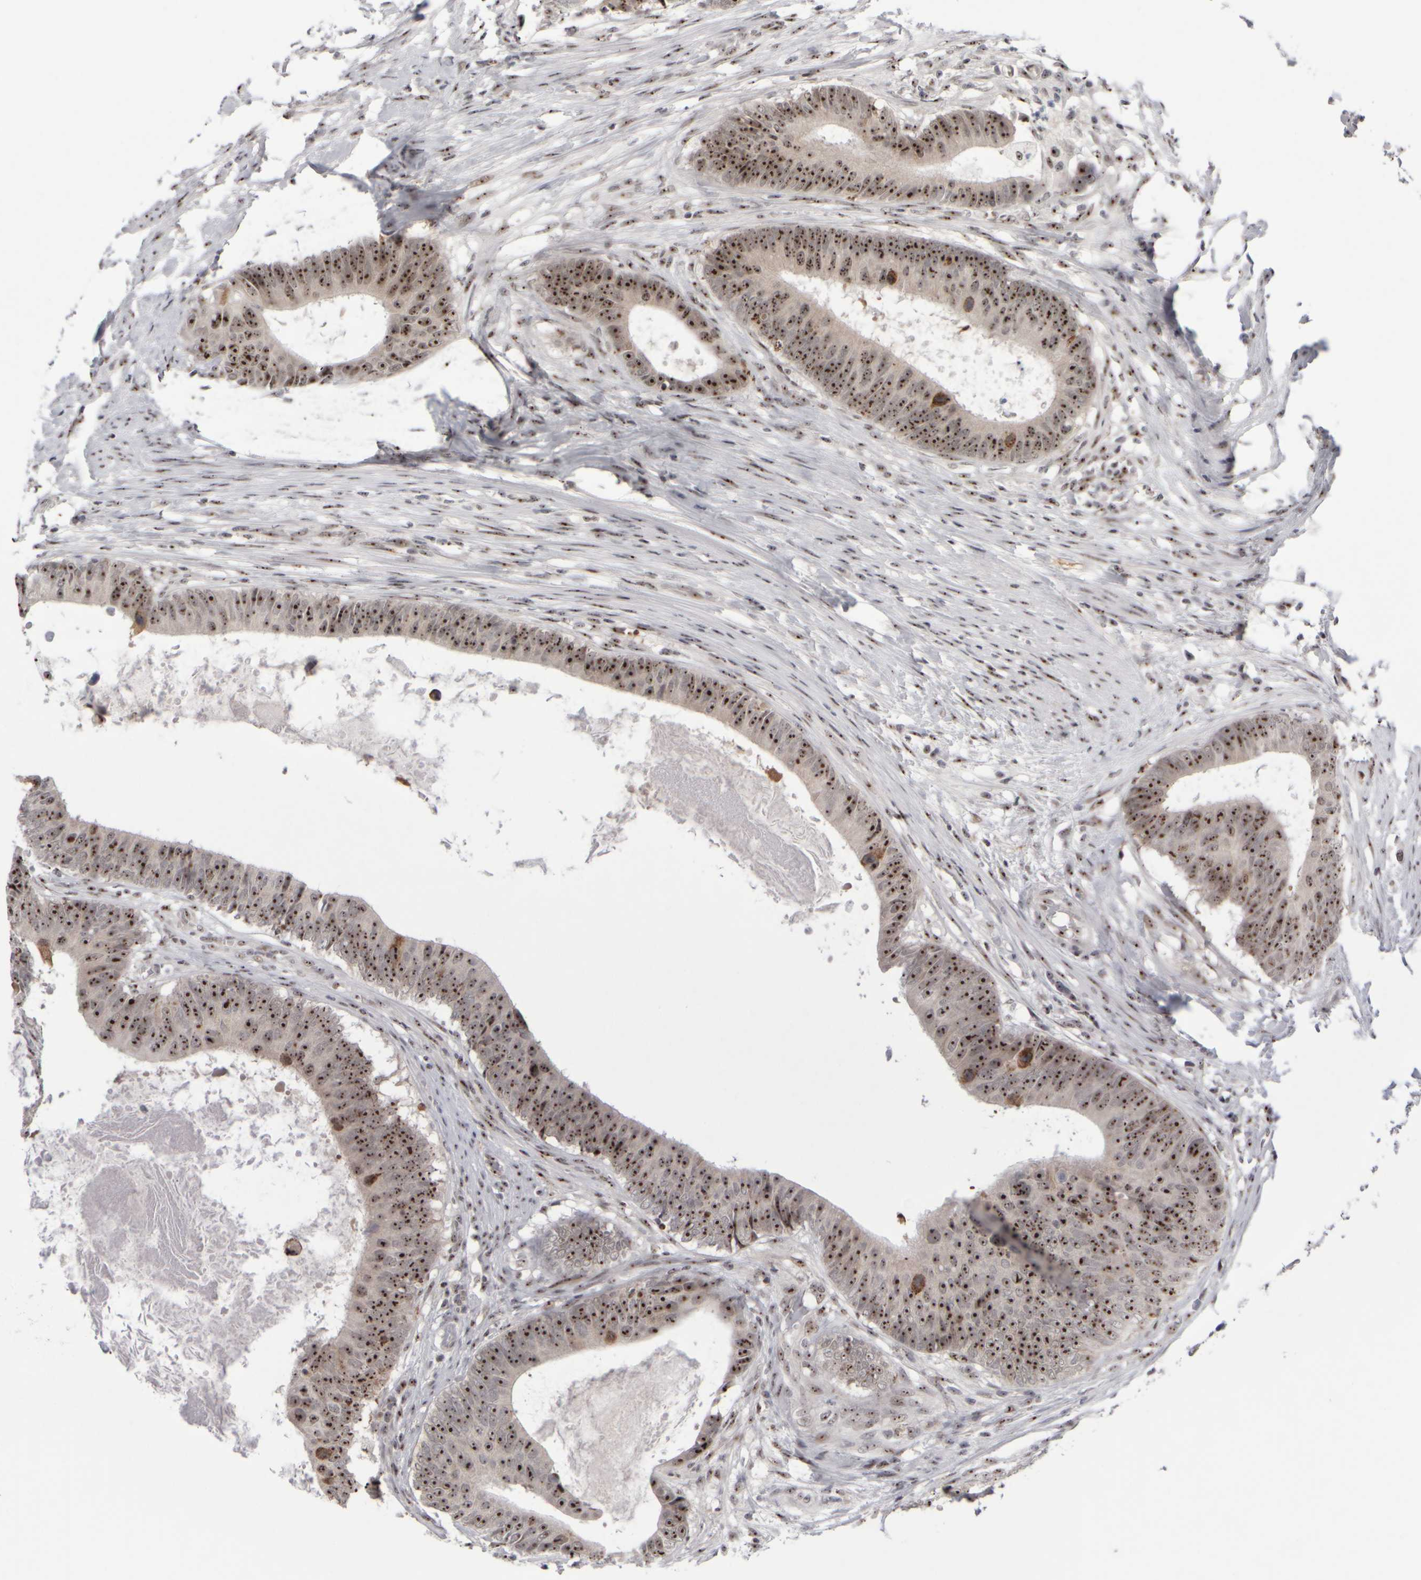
{"staining": {"intensity": "strong", "quantity": ">75%", "location": "nuclear"}, "tissue": "colorectal cancer", "cell_type": "Tumor cells", "image_type": "cancer", "snomed": [{"axis": "morphology", "description": "Adenocarcinoma, NOS"}, {"axis": "topography", "description": "Colon"}], "caption": "This micrograph reveals immunohistochemistry (IHC) staining of adenocarcinoma (colorectal), with high strong nuclear positivity in about >75% of tumor cells.", "gene": "SURF6", "patient": {"sex": "male", "age": 56}}